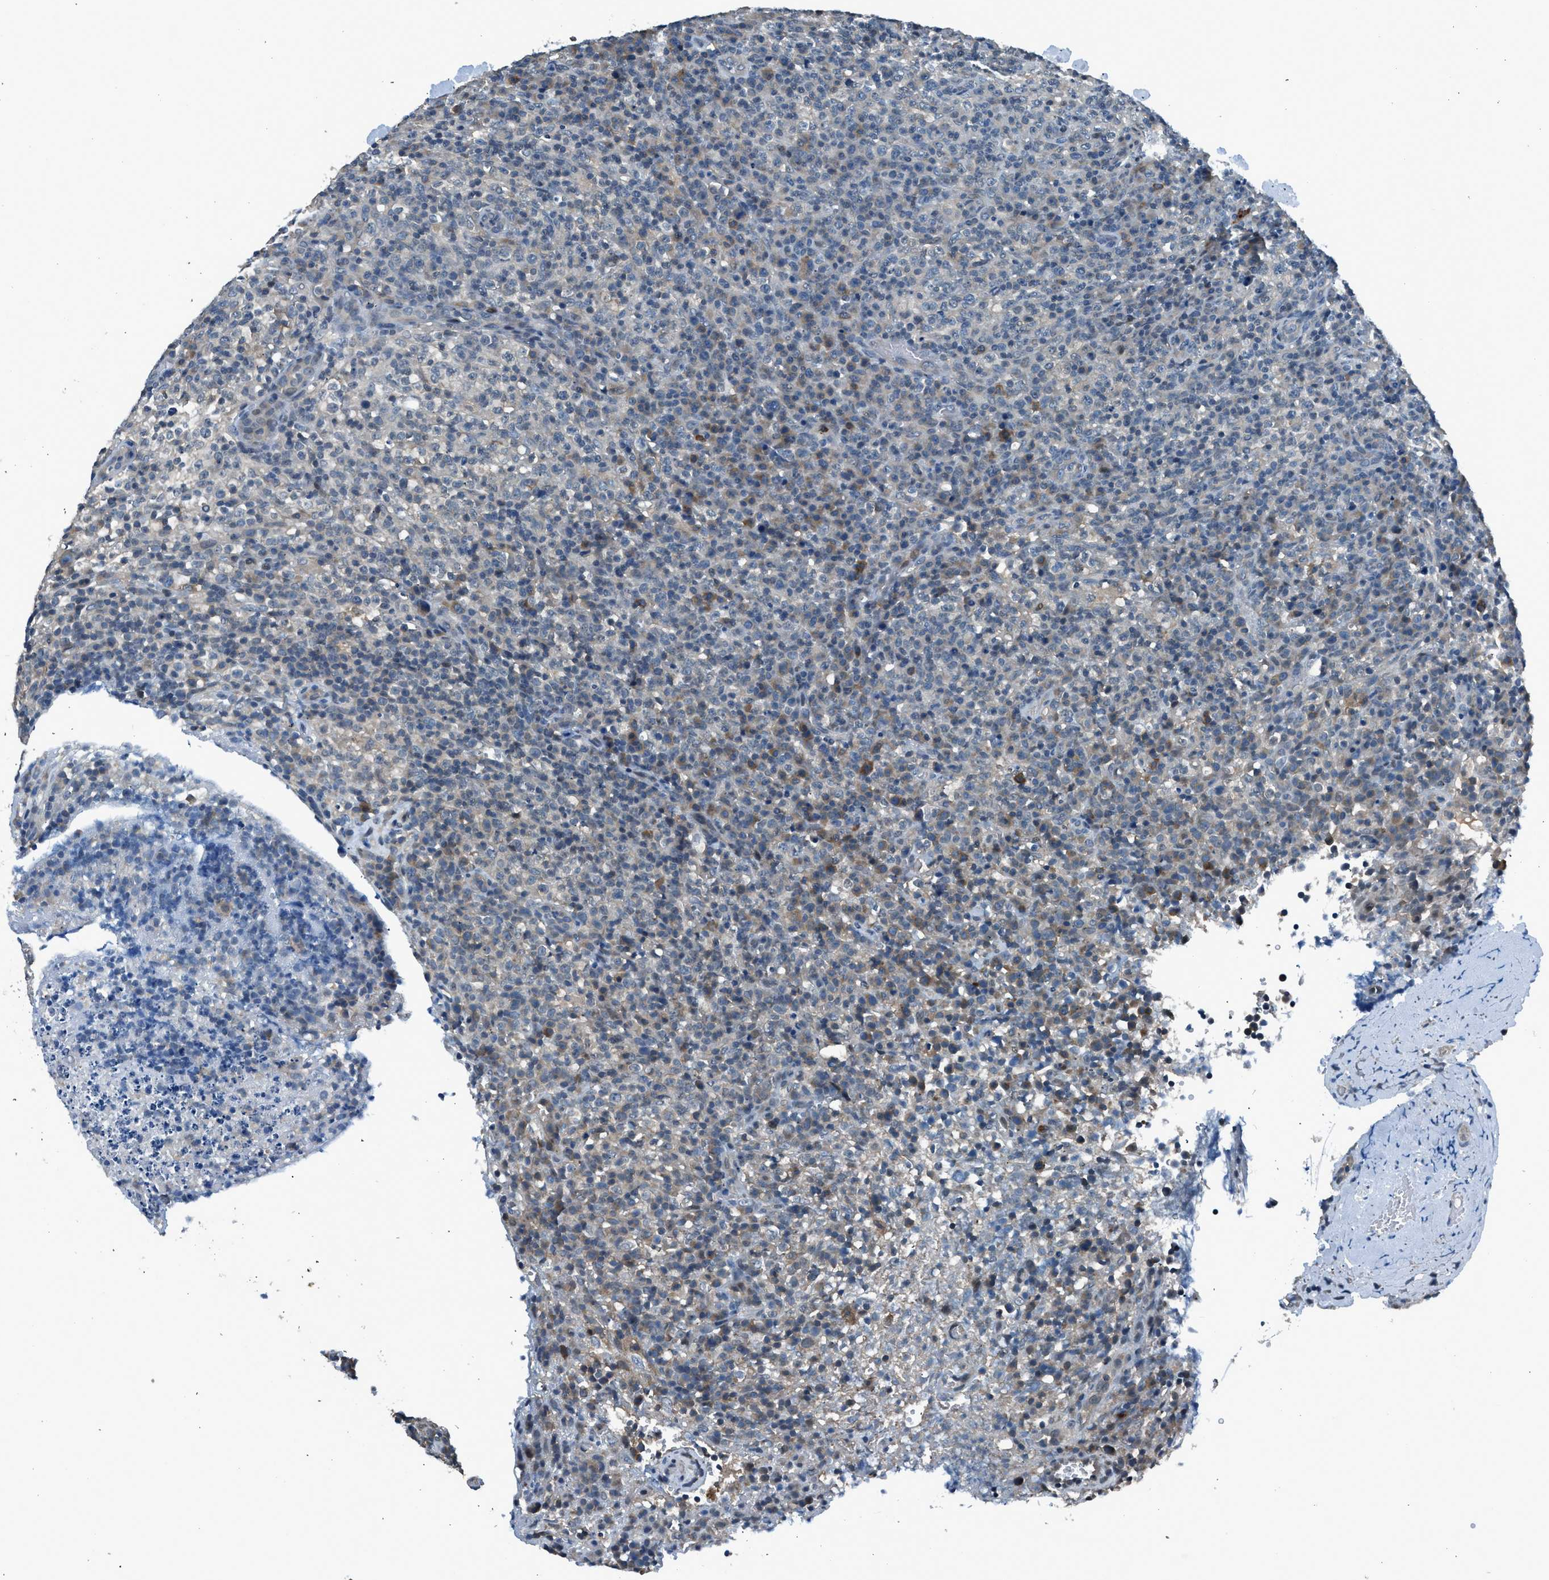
{"staining": {"intensity": "negative", "quantity": "none", "location": "none"}, "tissue": "lymphoma", "cell_type": "Tumor cells", "image_type": "cancer", "snomed": [{"axis": "morphology", "description": "Malignant lymphoma, non-Hodgkin's type, High grade"}, {"axis": "topography", "description": "Lymph node"}], "caption": "Immunohistochemistry image of neoplastic tissue: lymphoma stained with DAB displays no significant protein staining in tumor cells. (Stains: DAB (3,3'-diaminobenzidine) immunohistochemistry with hematoxylin counter stain, Microscopy: brightfield microscopy at high magnification).", "gene": "LMLN", "patient": {"sex": "female", "age": 76}}